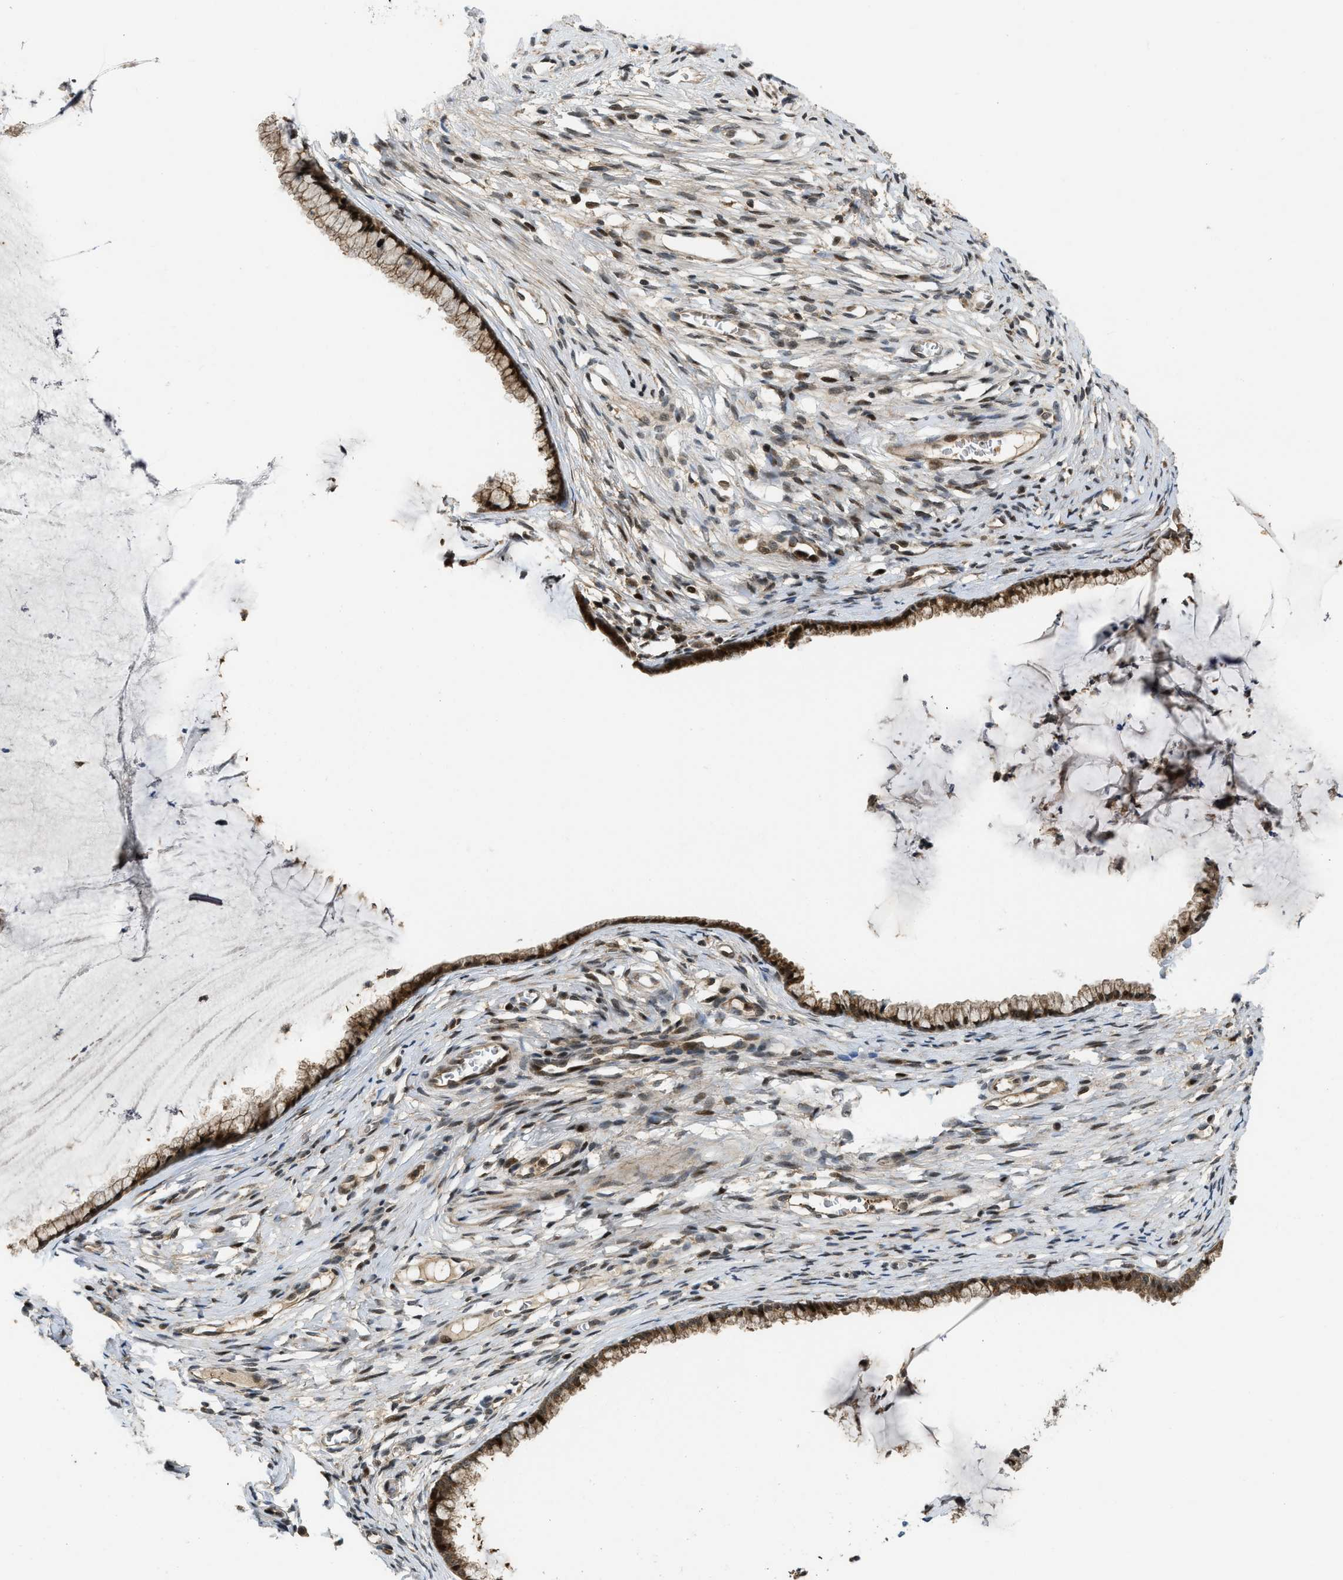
{"staining": {"intensity": "strong", "quantity": ">75%", "location": "cytoplasmic/membranous,nuclear"}, "tissue": "cervix", "cell_type": "Glandular cells", "image_type": "normal", "snomed": [{"axis": "morphology", "description": "Normal tissue, NOS"}, {"axis": "topography", "description": "Cervix"}], "caption": "Human cervix stained with a brown dye exhibits strong cytoplasmic/membranous,nuclear positive staining in approximately >75% of glandular cells.", "gene": "DNAJC28", "patient": {"sex": "female", "age": 77}}